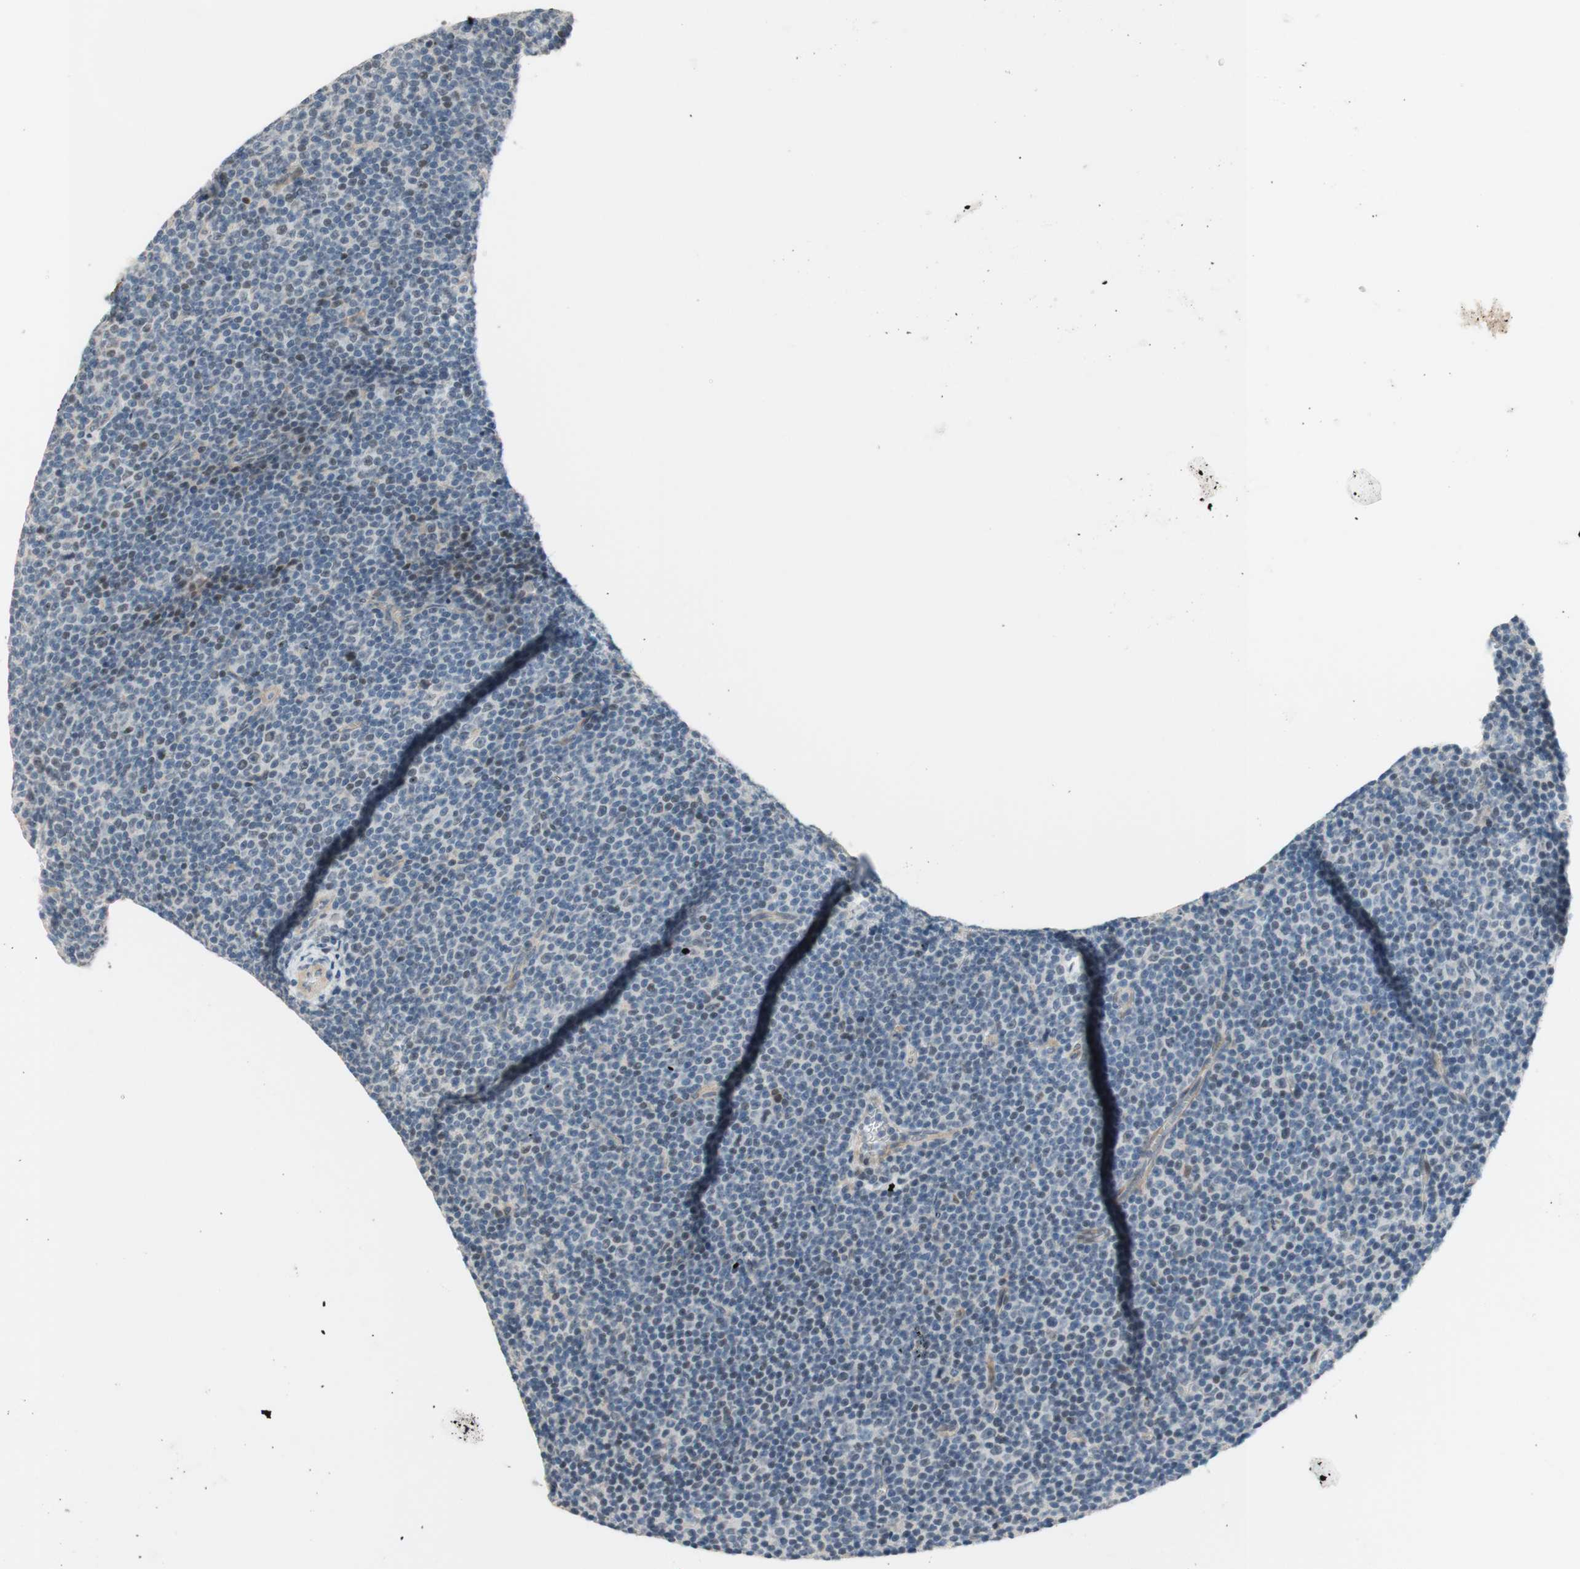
{"staining": {"intensity": "weak", "quantity": "<25%", "location": "nuclear"}, "tissue": "lymphoma", "cell_type": "Tumor cells", "image_type": "cancer", "snomed": [{"axis": "morphology", "description": "Malignant lymphoma, non-Hodgkin's type, Low grade"}, {"axis": "topography", "description": "Lymph node"}], "caption": "A photomicrograph of human lymphoma is negative for staining in tumor cells. The staining was performed using DAB (3,3'-diaminobenzidine) to visualize the protein expression in brown, while the nuclei were stained in blue with hematoxylin (Magnification: 20x).", "gene": "JPH1", "patient": {"sex": "female", "age": 67}}